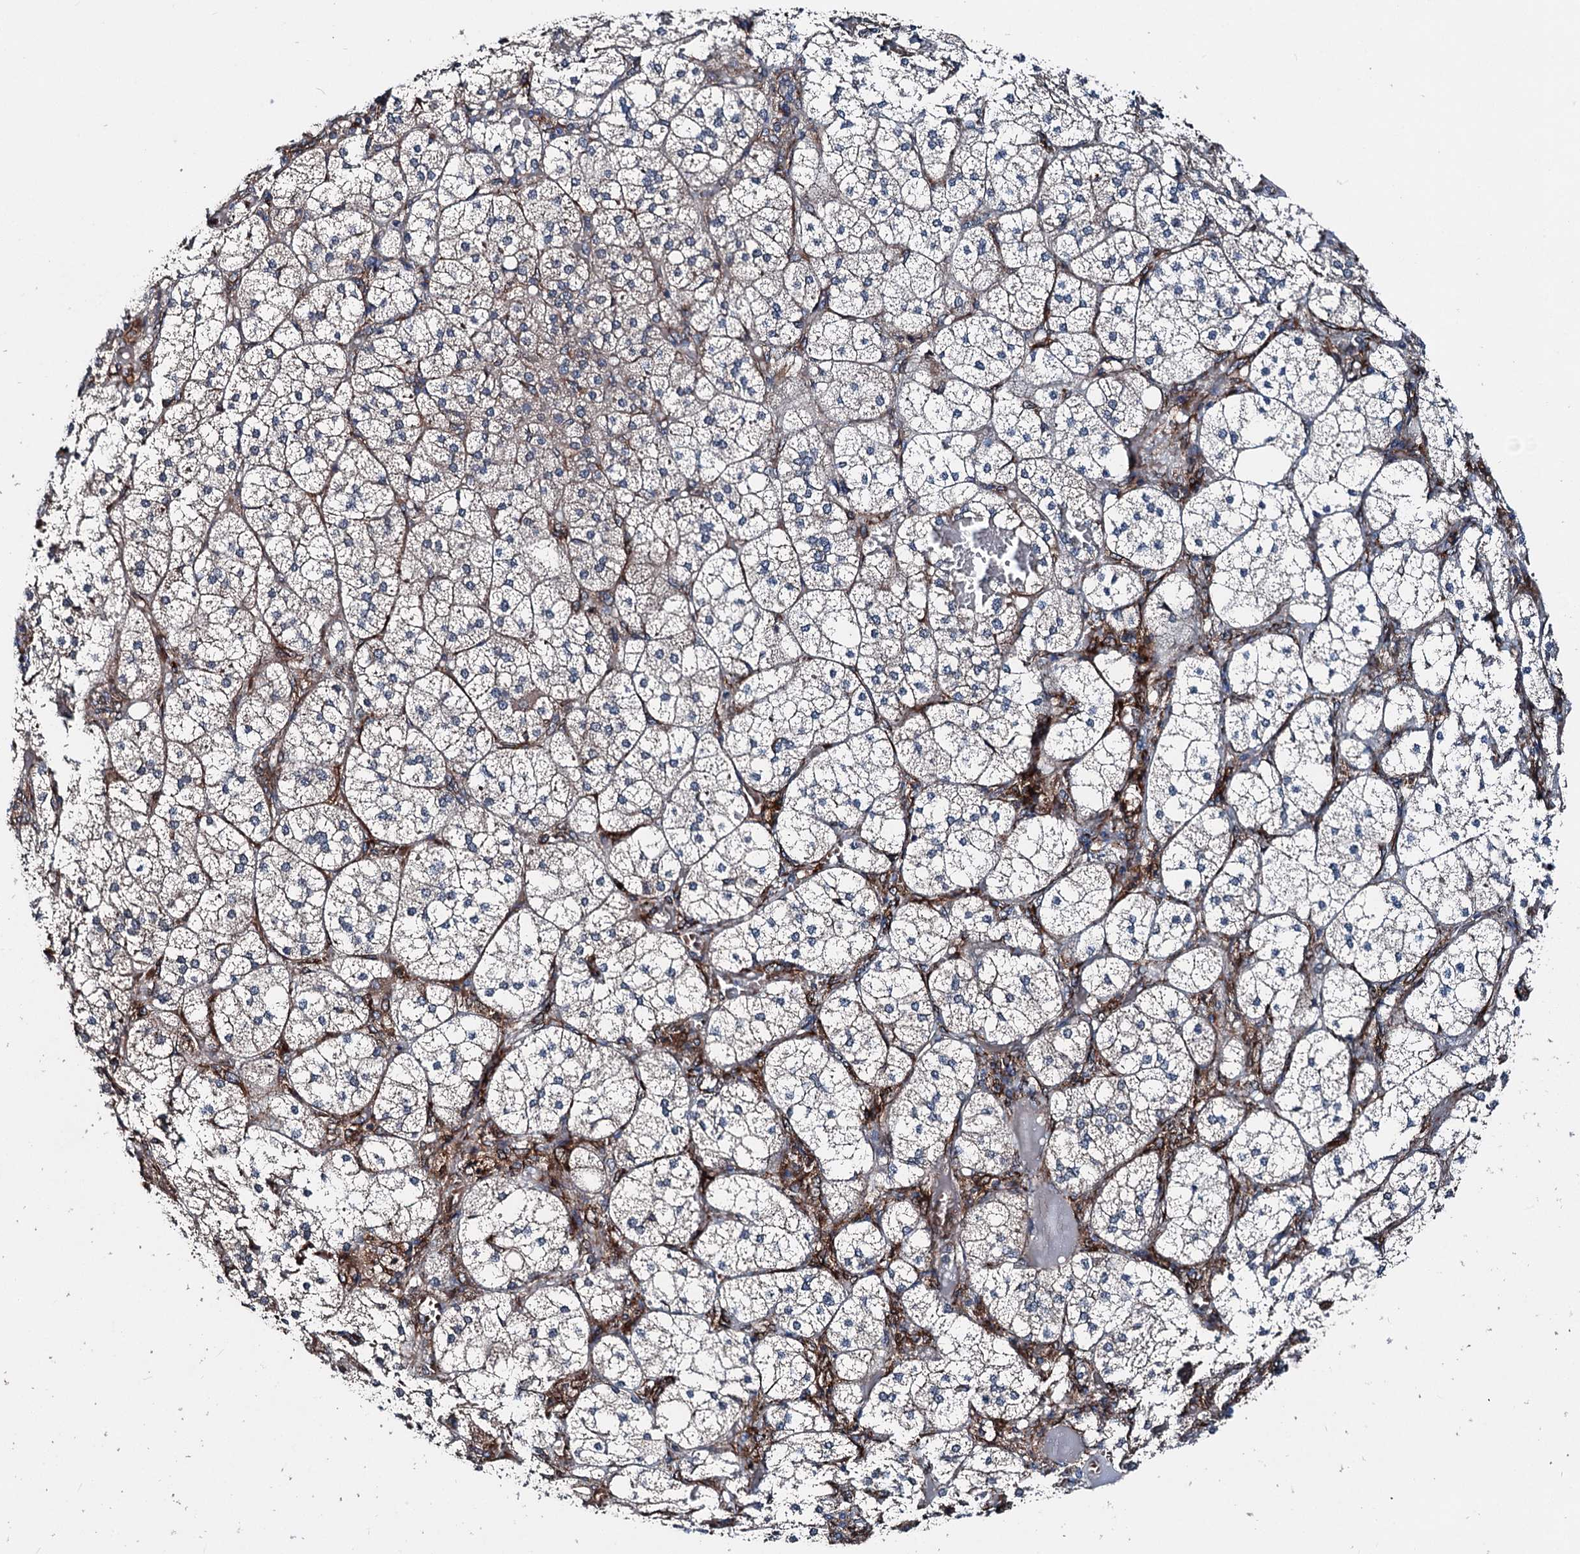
{"staining": {"intensity": "moderate", "quantity": "25%-75%", "location": "cytoplasmic/membranous"}, "tissue": "adrenal gland", "cell_type": "Glandular cells", "image_type": "normal", "snomed": [{"axis": "morphology", "description": "Normal tissue, NOS"}, {"axis": "topography", "description": "Adrenal gland"}], "caption": "An immunohistochemistry micrograph of normal tissue is shown. Protein staining in brown labels moderate cytoplasmic/membranous positivity in adrenal gland within glandular cells.", "gene": "DDIAS", "patient": {"sex": "female", "age": 61}}